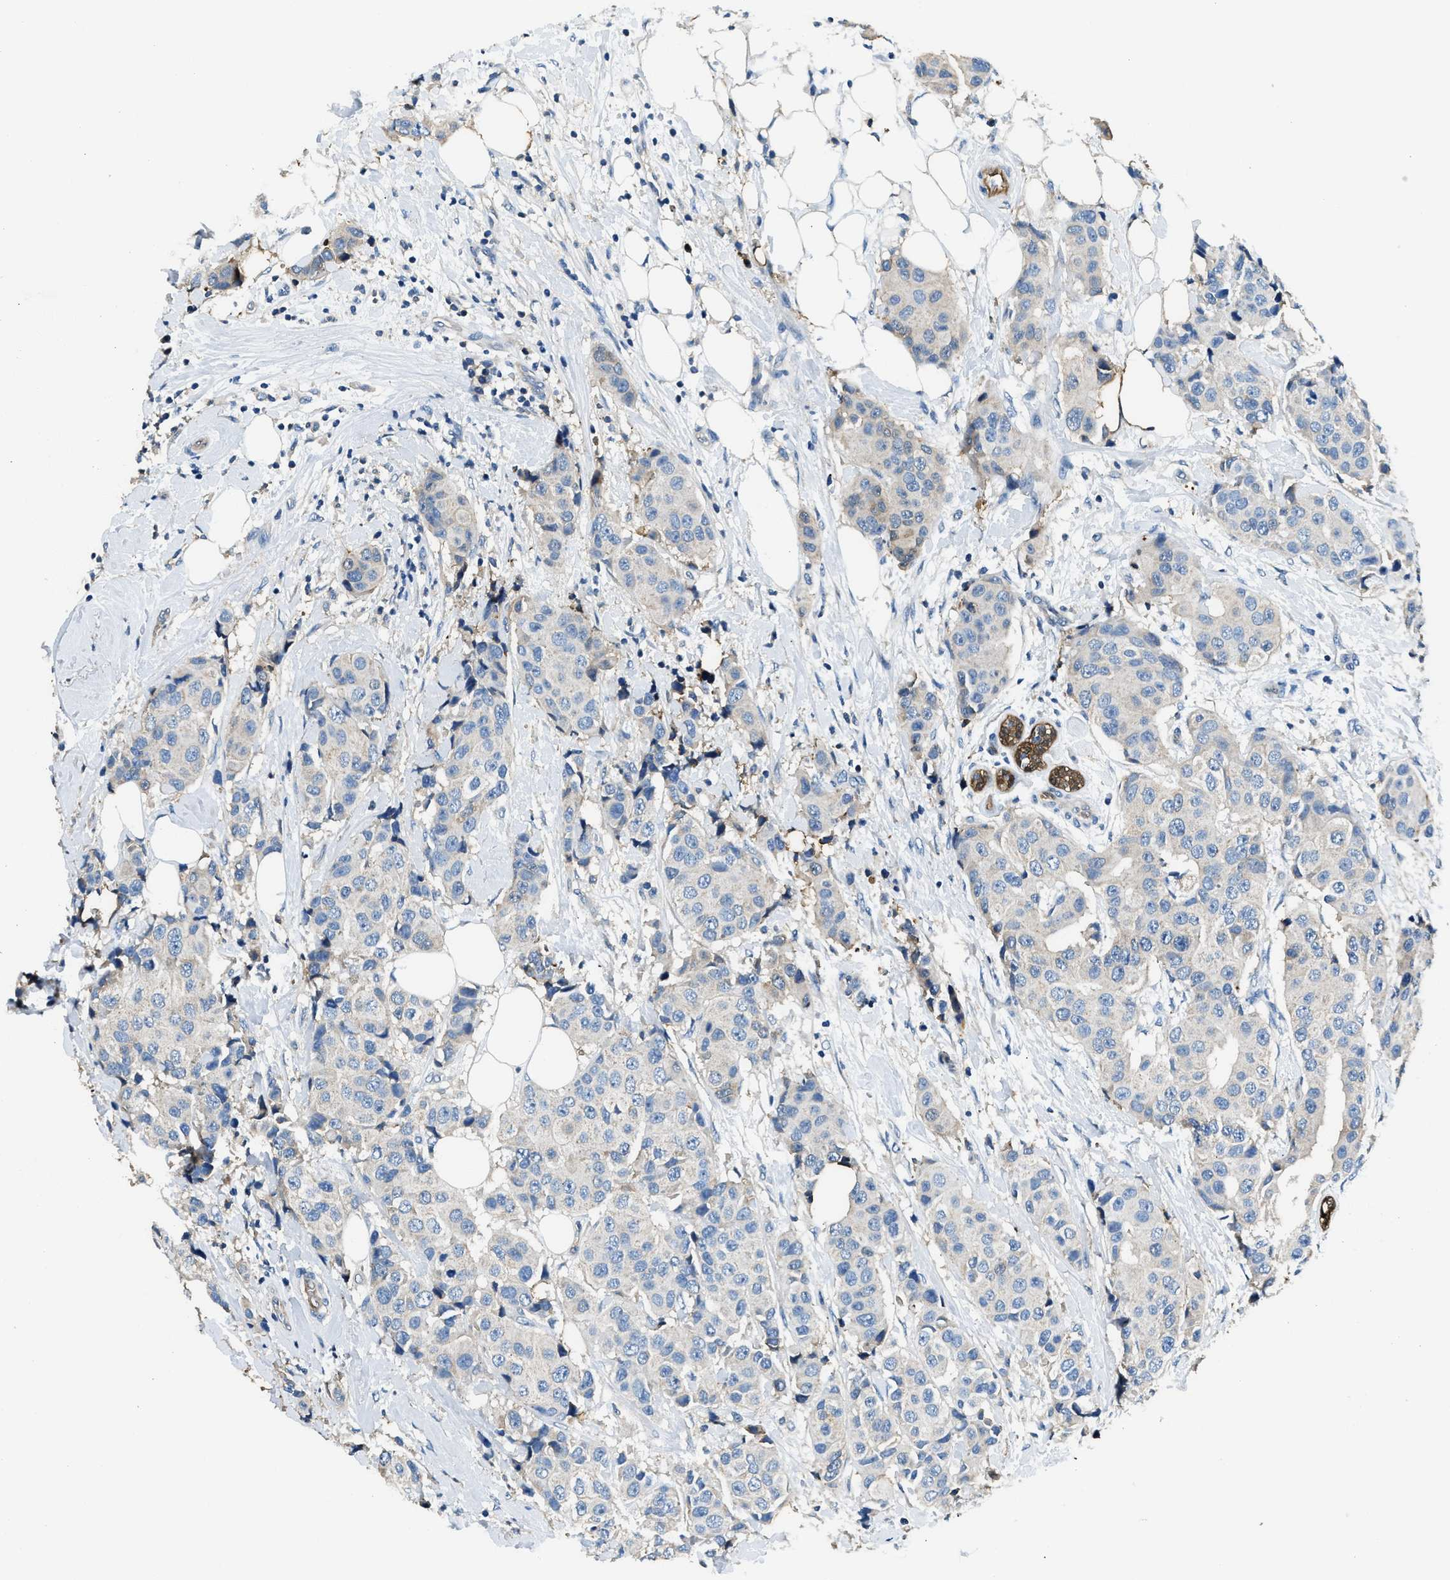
{"staining": {"intensity": "negative", "quantity": "none", "location": "none"}, "tissue": "breast cancer", "cell_type": "Tumor cells", "image_type": "cancer", "snomed": [{"axis": "morphology", "description": "Normal tissue, NOS"}, {"axis": "morphology", "description": "Duct carcinoma"}, {"axis": "topography", "description": "Breast"}], "caption": "The histopathology image reveals no staining of tumor cells in intraductal carcinoma (breast).", "gene": "ANXA3", "patient": {"sex": "female", "age": 39}}